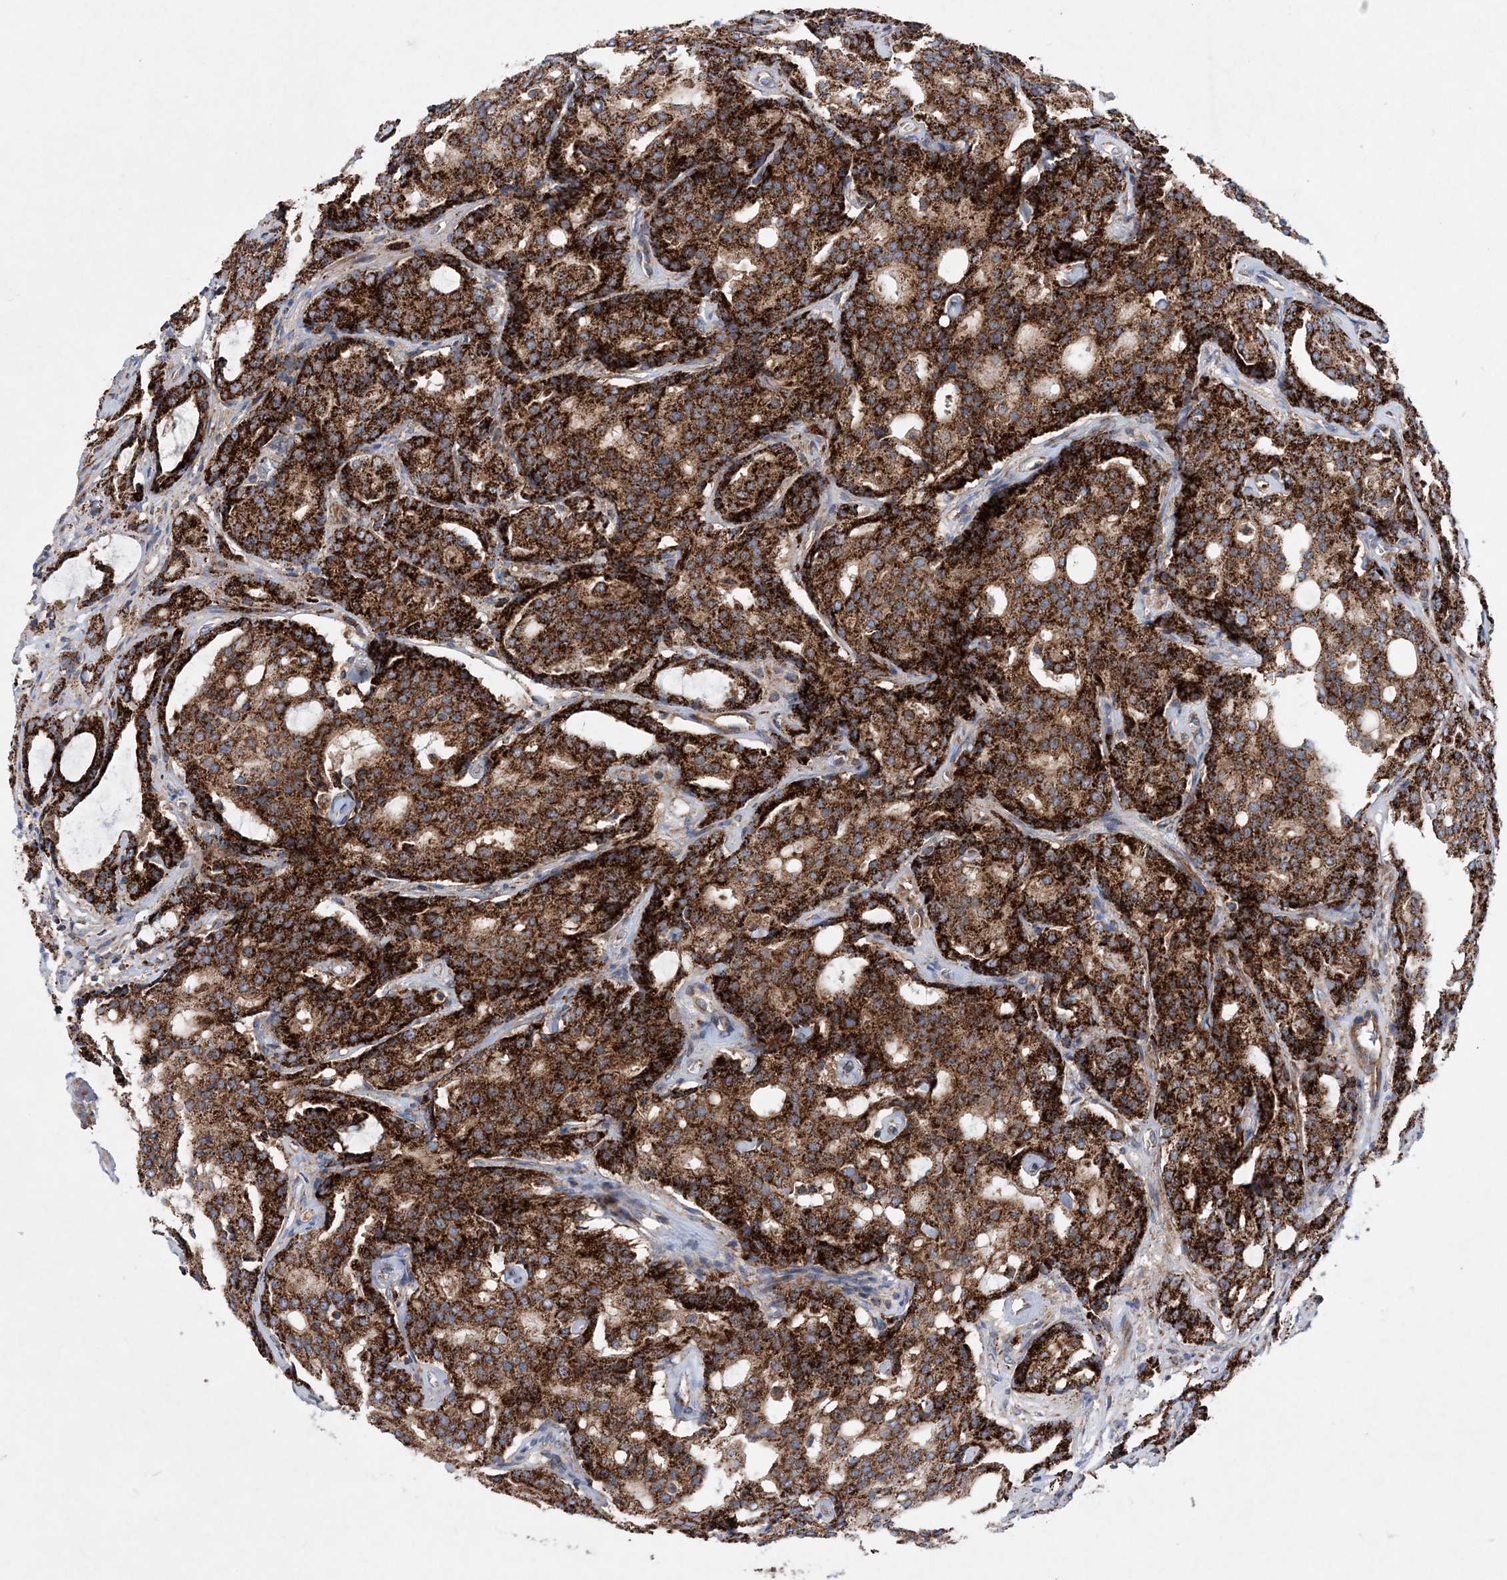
{"staining": {"intensity": "strong", "quantity": ">75%", "location": "cytoplasmic/membranous"}, "tissue": "prostate cancer", "cell_type": "Tumor cells", "image_type": "cancer", "snomed": [{"axis": "morphology", "description": "Adenocarcinoma, High grade"}, {"axis": "topography", "description": "Prostate"}], "caption": "An image of human adenocarcinoma (high-grade) (prostate) stained for a protein shows strong cytoplasmic/membranous brown staining in tumor cells.", "gene": "NGLY1", "patient": {"sex": "male", "age": 72}}